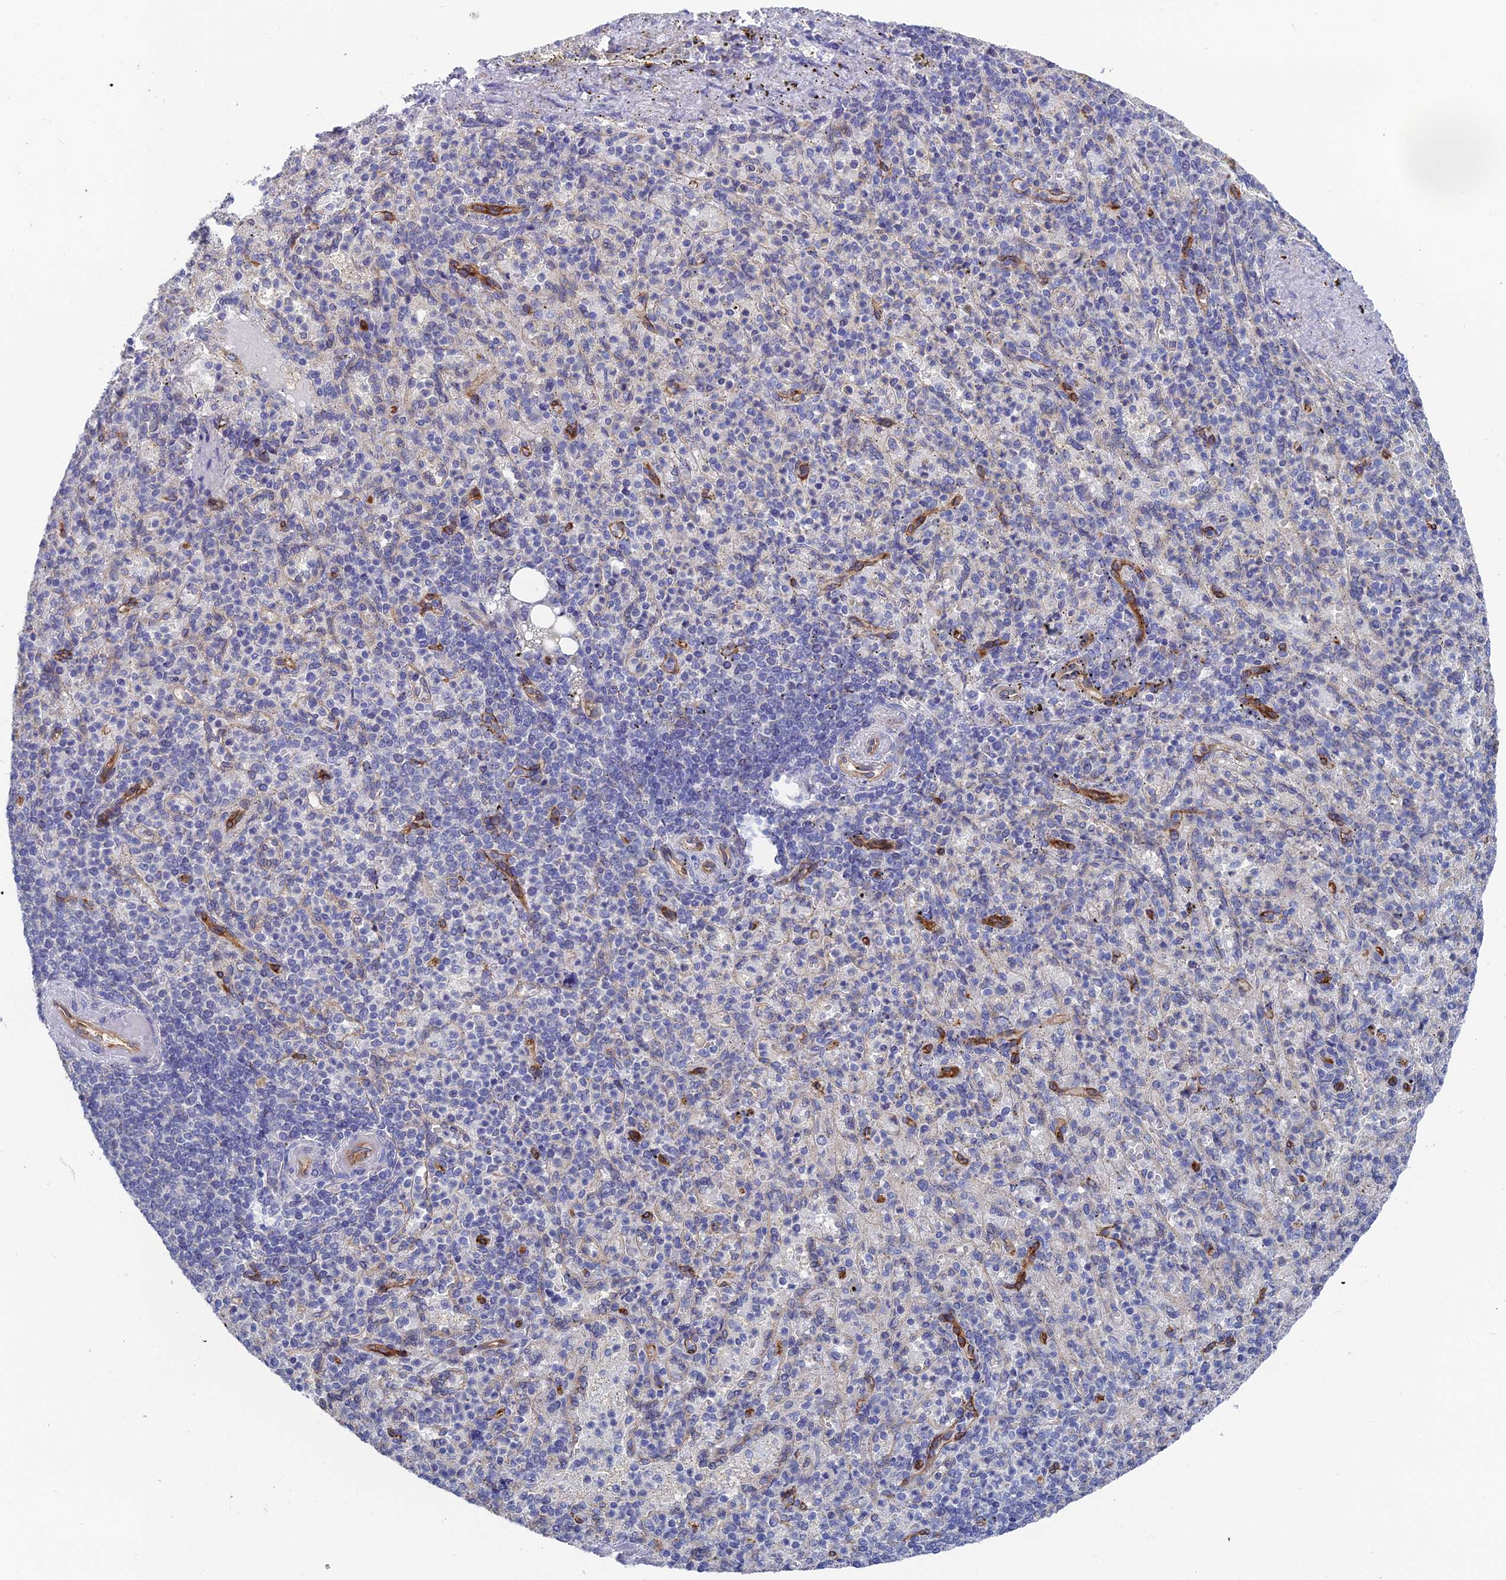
{"staining": {"intensity": "negative", "quantity": "none", "location": "none"}, "tissue": "spleen", "cell_type": "Cells in red pulp", "image_type": "normal", "snomed": [{"axis": "morphology", "description": "Normal tissue, NOS"}, {"axis": "topography", "description": "Spleen"}], "caption": "Immunohistochemistry histopathology image of benign spleen: spleen stained with DAB (3,3'-diaminobenzidine) exhibits no significant protein staining in cells in red pulp. (Immunohistochemistry (ihc), brightfield microscopy, high magnification).", "gene": "RDX", "patient": {"sex": "female", "age": 74}}